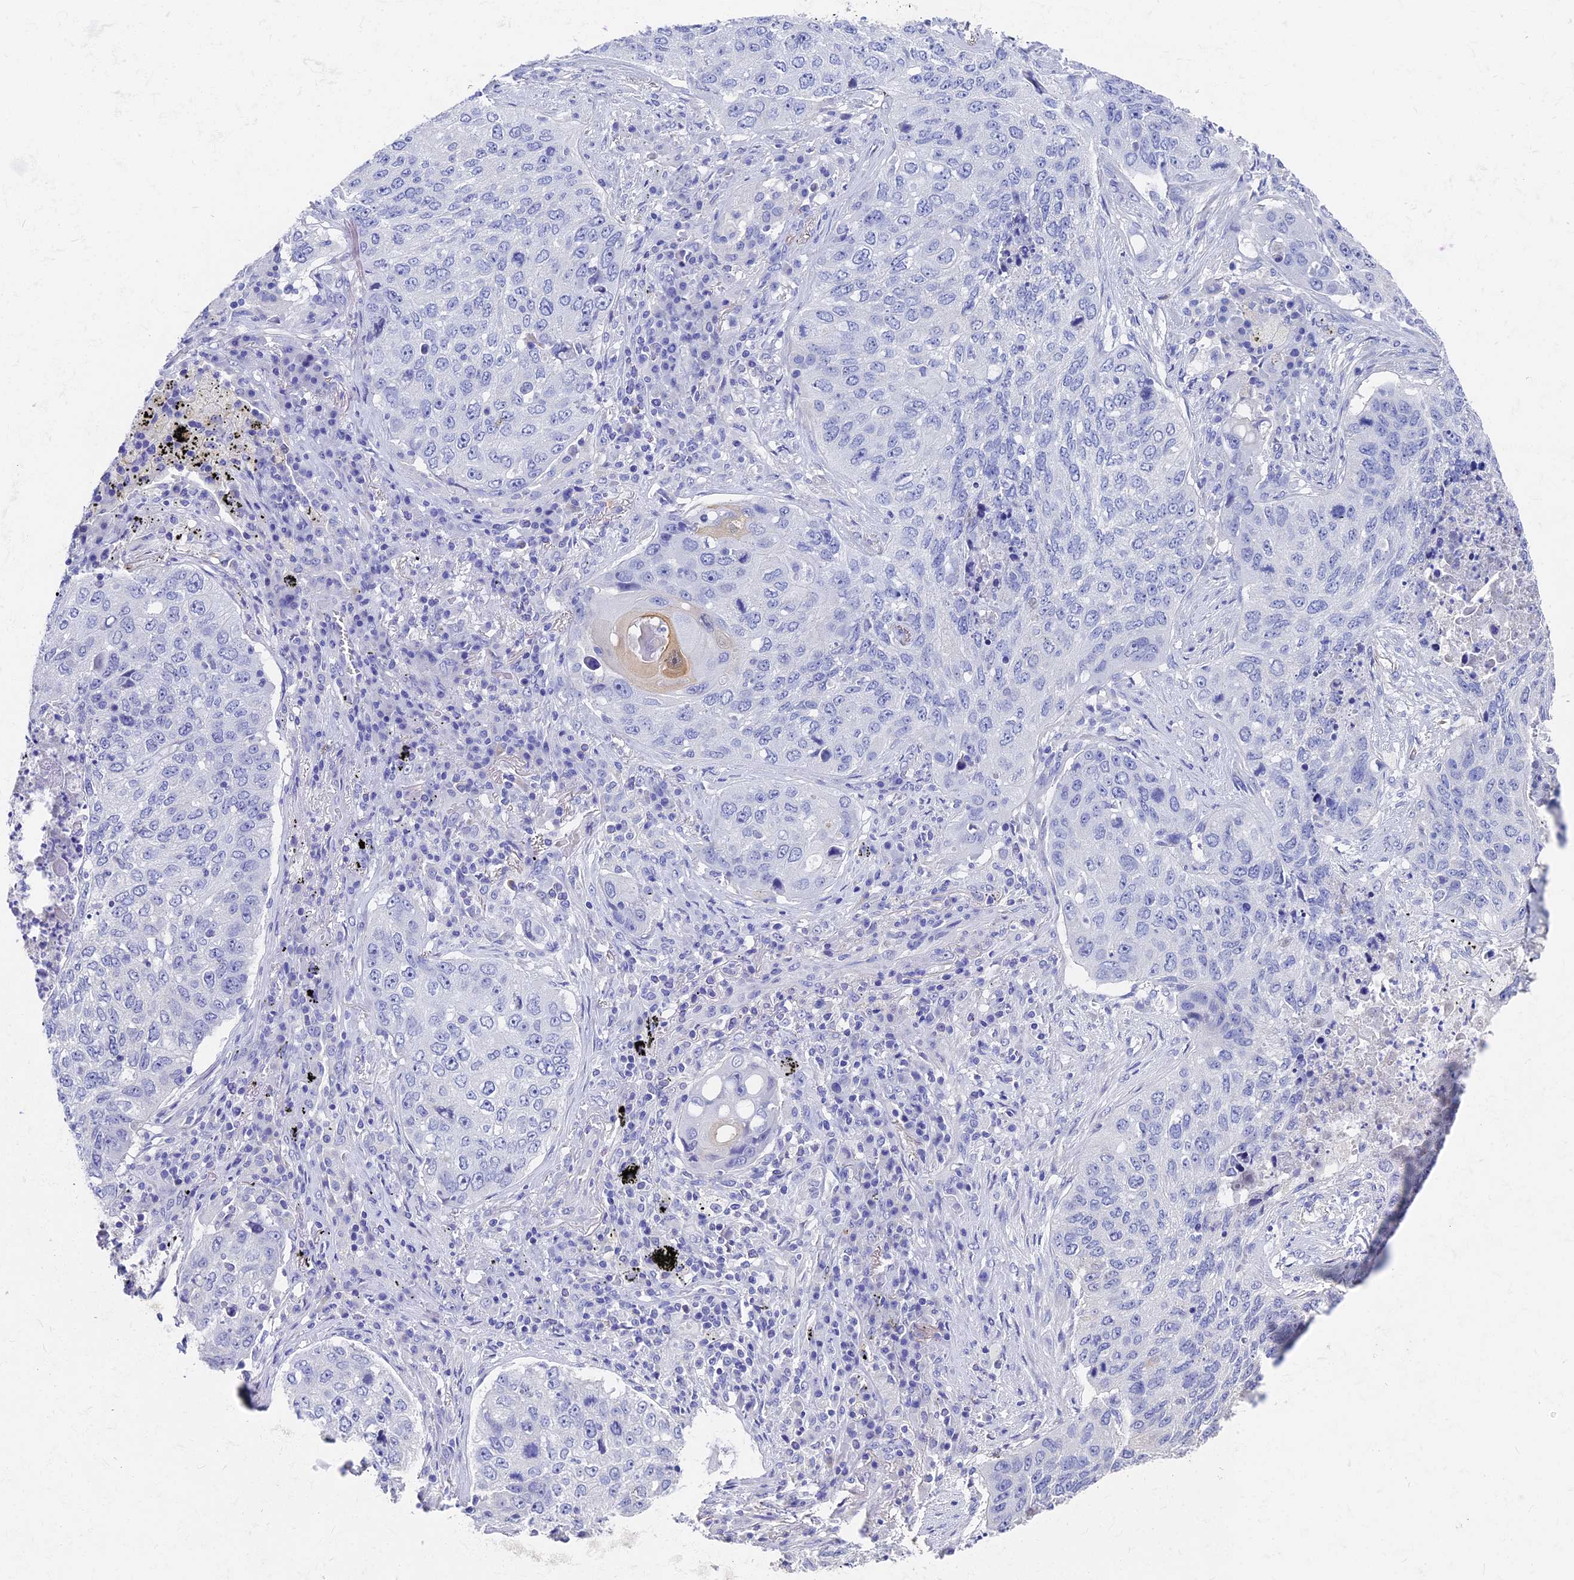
{"staining": {"intensity": "negative", "quantity": "none", "location": "none"}, "tissue": "lung cancer", "cell_type": "Tumor cells", "image_type": "cancer", "snomed": [{"axis": "morphology", "description": "Squamous cell carcinoma, NOS"}, {"axis": "topography", "description": "Lung"}], "caption": "The micrograph displays no staining of tumor cells in lung cancer.", "gene": "VPS33B", "patient": {"sex": "female", "age": 63}}